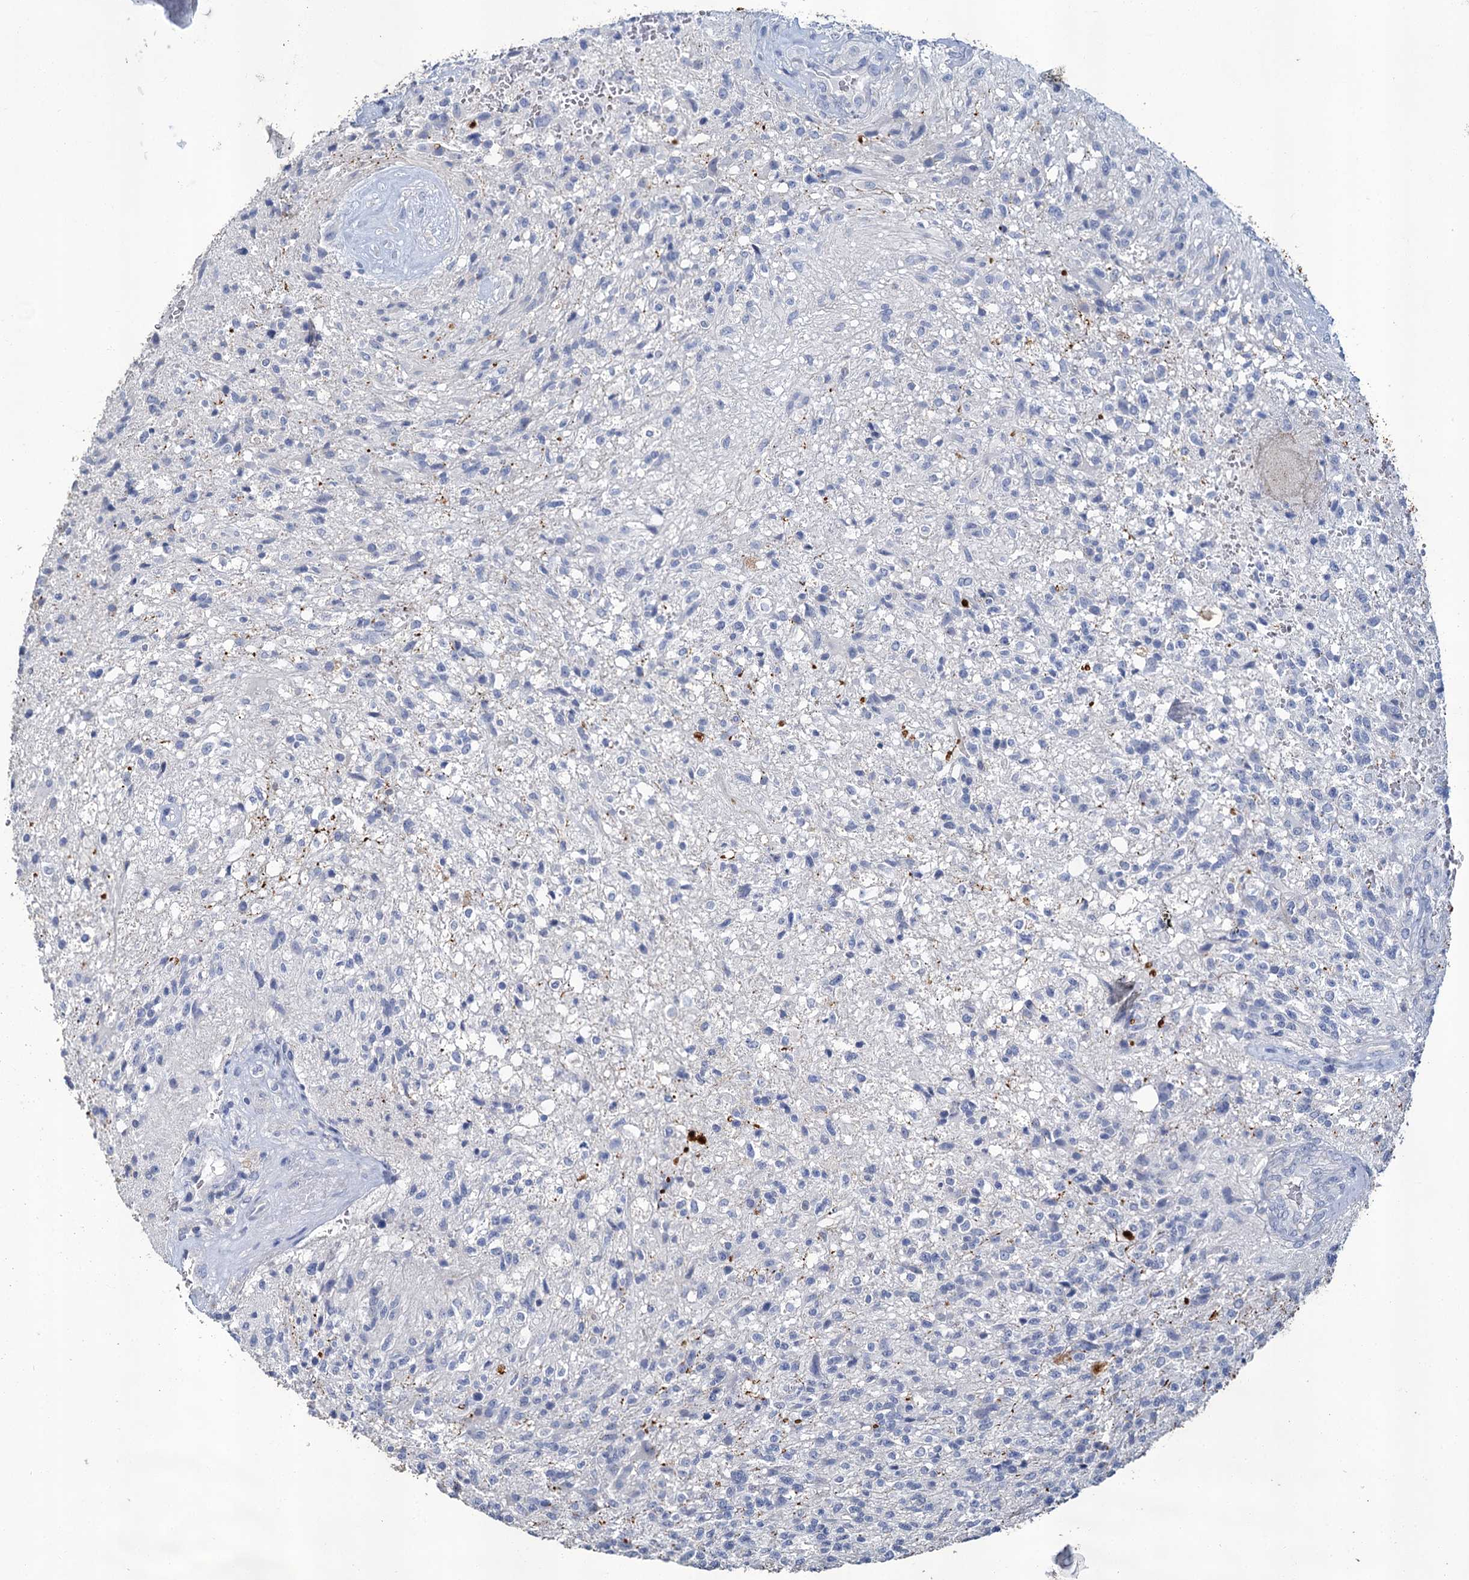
{"staining": {"intensity": "negative", "quantity": "none", "location": "none"}, "tissue": "glioma", "cell_type": "Tumor cells", "image_type": "cancer", "snomed": [{"axis": "morphology", "description": "Glioma, malignant, High grade"}, {"axis": "topography", "description": "Brain"}], "caption": "This photomicrograph is of malignant glioma (high-grade) stained with immunohistochemistry (IHC) to label a protein in brown with the nuclei are counter-stained blue. There is no staining in tumor cells.", "gene": "SNCB", "patient": {"sex": "male", "age": 56}}